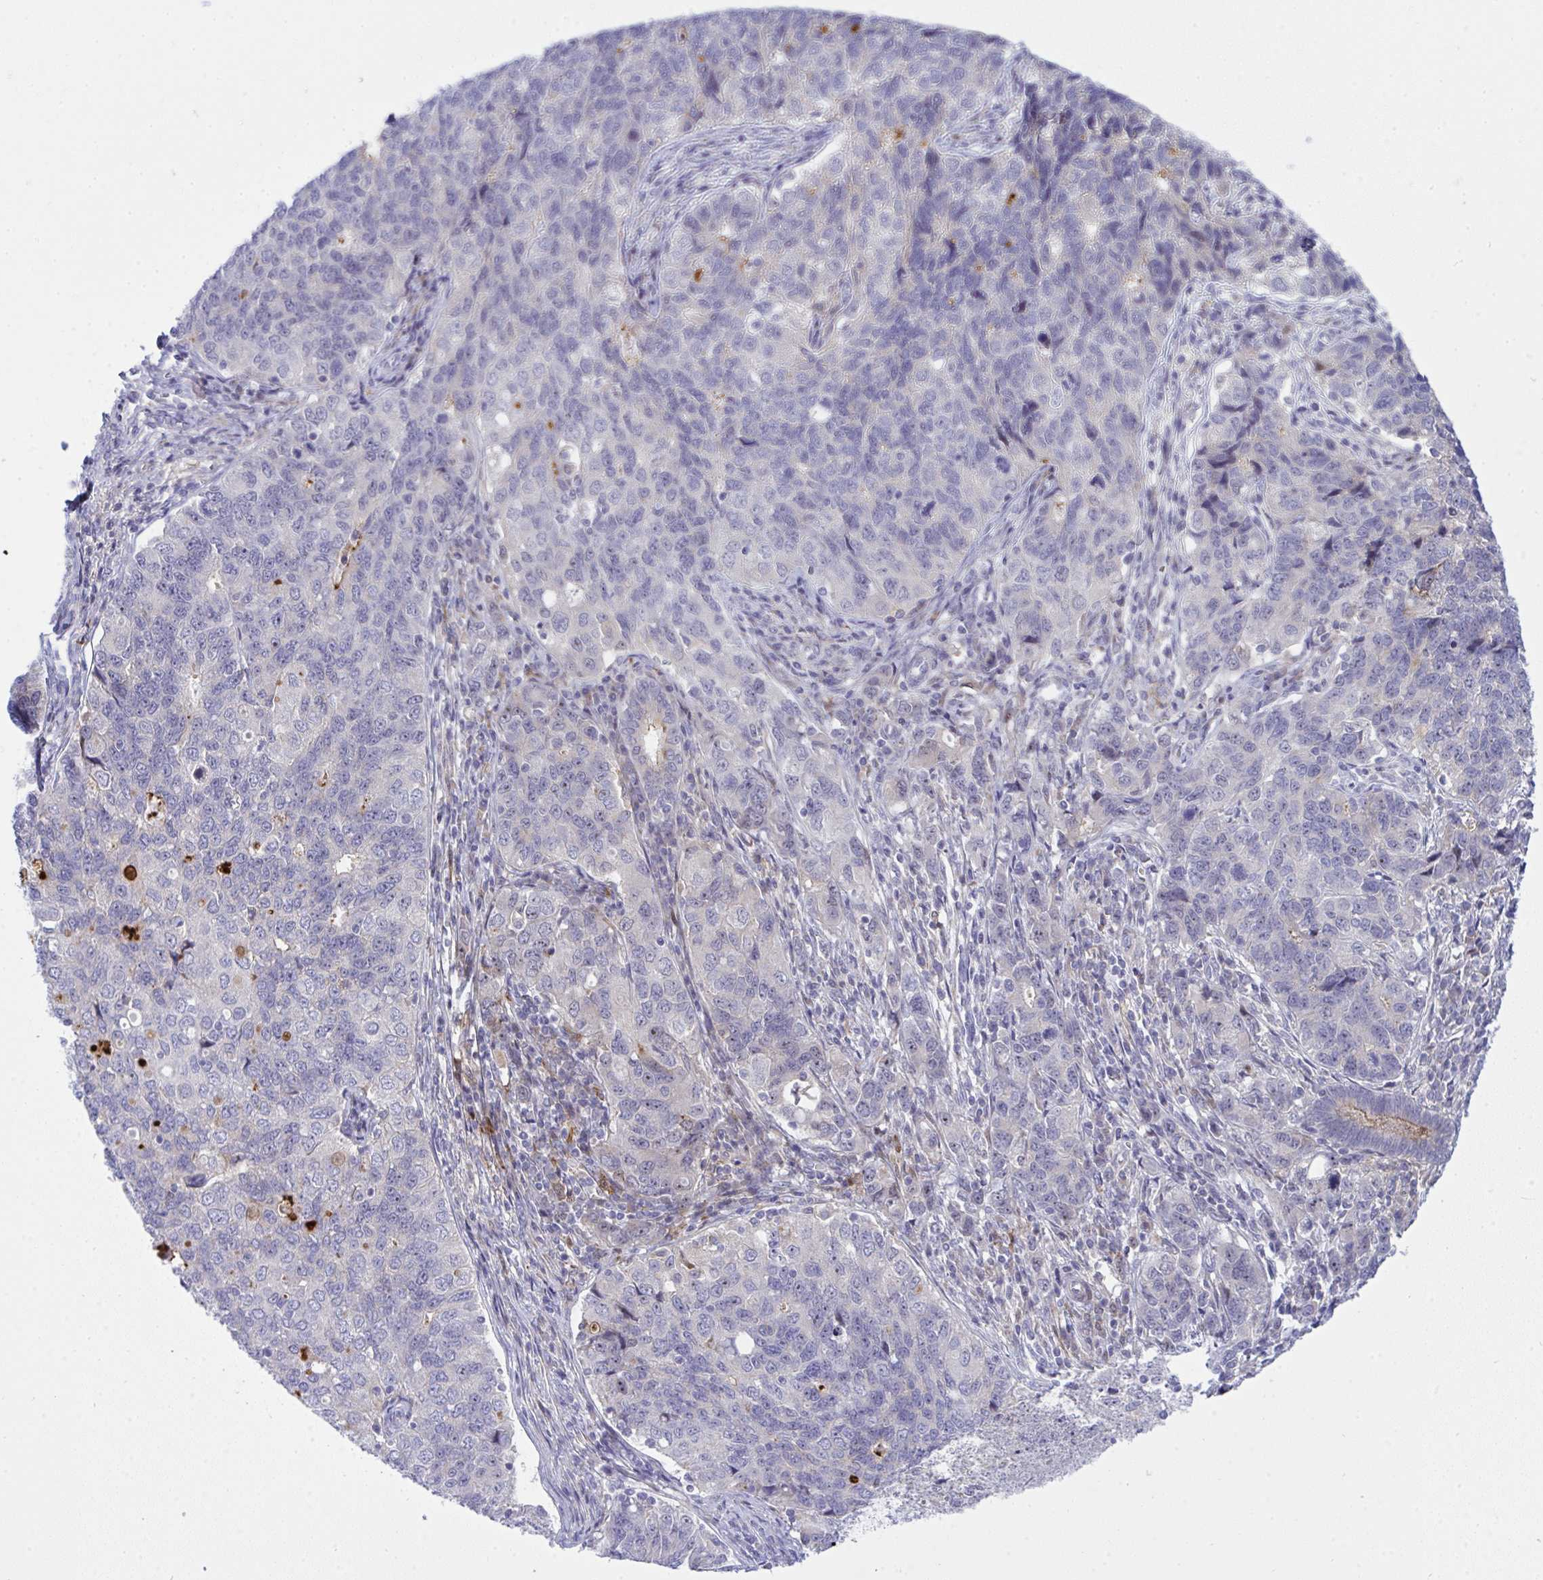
{"staining": {"intensity": "negative", "quantity": "none", "location": "none"}, "tissue": "endometrial cancer", "cell_type": "Tumor cells", "image_type": "cancer", "snomed": [{"axis": "morphology", "description": "Adenocarcinoma, NOS"}, {"axis": "topography", "description": "Endometrium"}], "caption": "Immunohistochemical staining of human endometrial cancer displays no significant positivity in tumor cells. The staining was performed using DAB (3,3'-diaminobenzidine) to visualize the protein expression in brown, while the nuclei were stained in blue with hematoxylin (Magnification: 20x).", "gene": "ZNF554", "patient": {"sex": "female", "age": 43}}